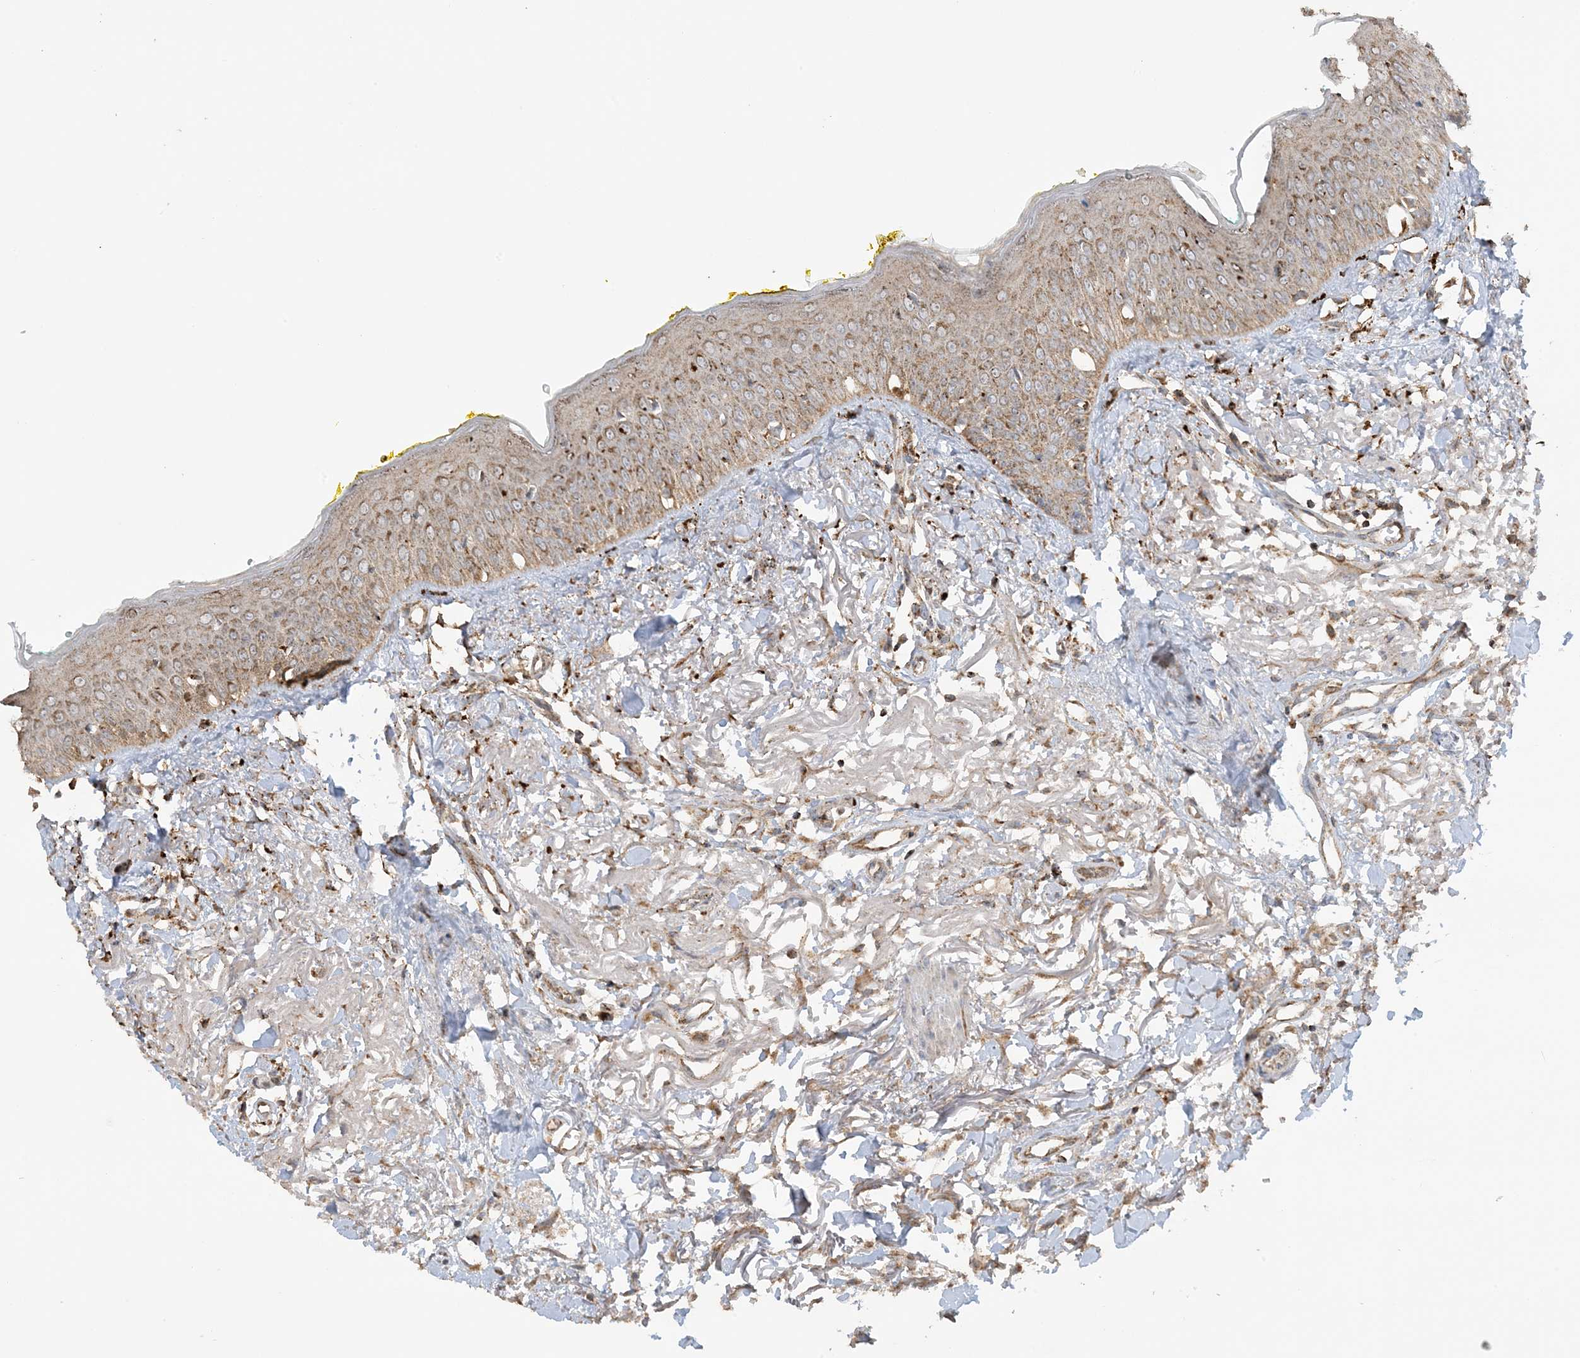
{"staining": {"intensity": "moderate", "quantity": ">75%", "location": "cytoplasmic/membranous"}, "tissue": "oral mucosa", "cell_type": "Squamous epithelial cells", "image_type": "normal", "snomed": [{"axis": "morphology", "description": "Normal tissue, NOS"}, {"axis": "topography", "description": "Oral tissue"}], "caption": "Approximately >75% of squamous epithelial cells in normal oral mucosa exhibit moderate cytoplasmic/membranous protein positivity as visualized by brown immunohistochemical staining.", "gene": "AGA", "patient": {"sex": "female", "age": 70}}